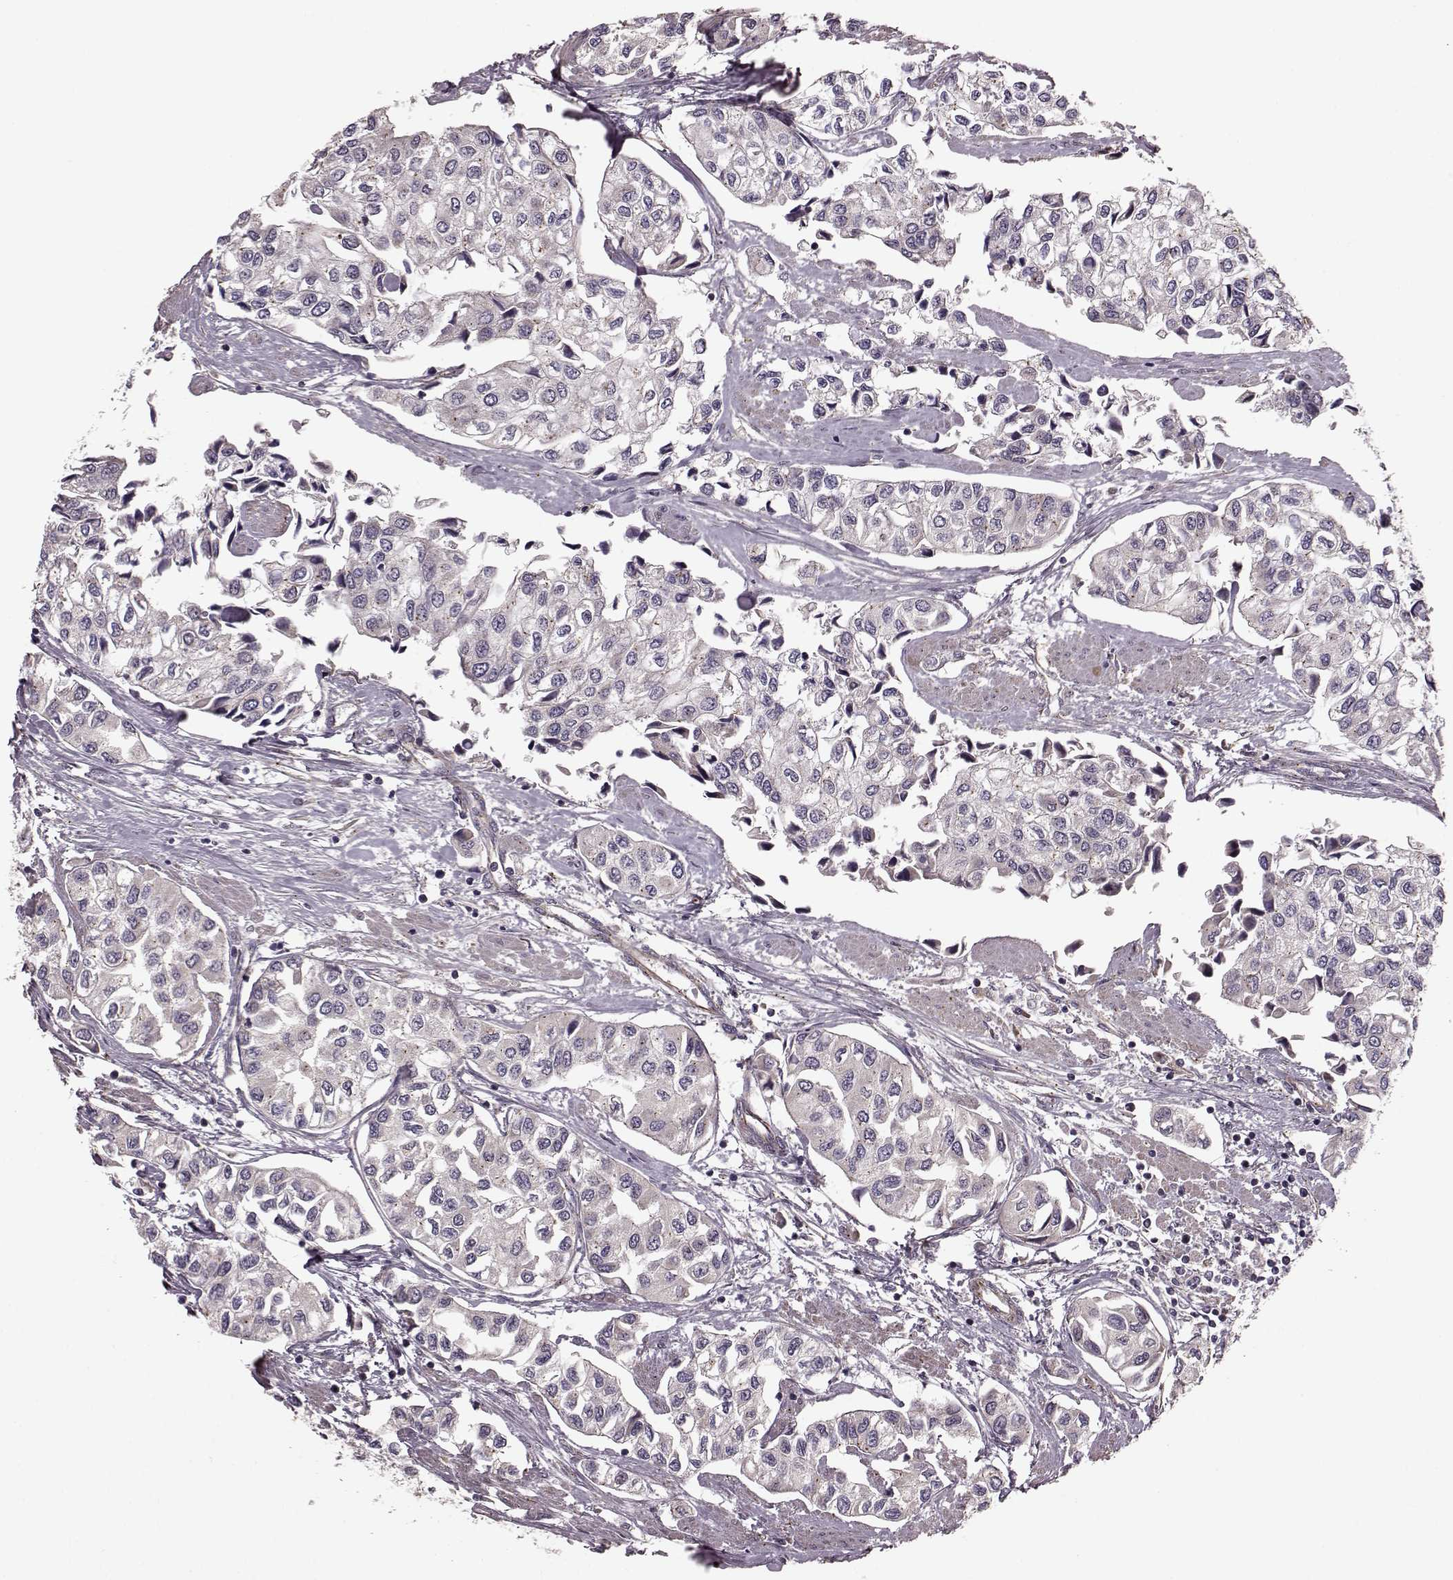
{"staining": {"intensity": "negative", "quantity": "none", "location": "none"}, "tissue": "urothelial cancer", "cell_type": "Tumor cells", "image_type": "cancer", "snomed": [{"axis": "morphology", "description": "Urothelial carcinoma, High grade"}, {"axis": "topography", "description": "Urinary bladder"}], "caption": "DAB (3,3'-diaminobenzidine) immunohistochemical staining of urothelial cancer displays no significant staining in tumor cells. Nuclei are stained in blue.", "gene": "NTF3", "patient": {"sex": "male", "age": 73}}